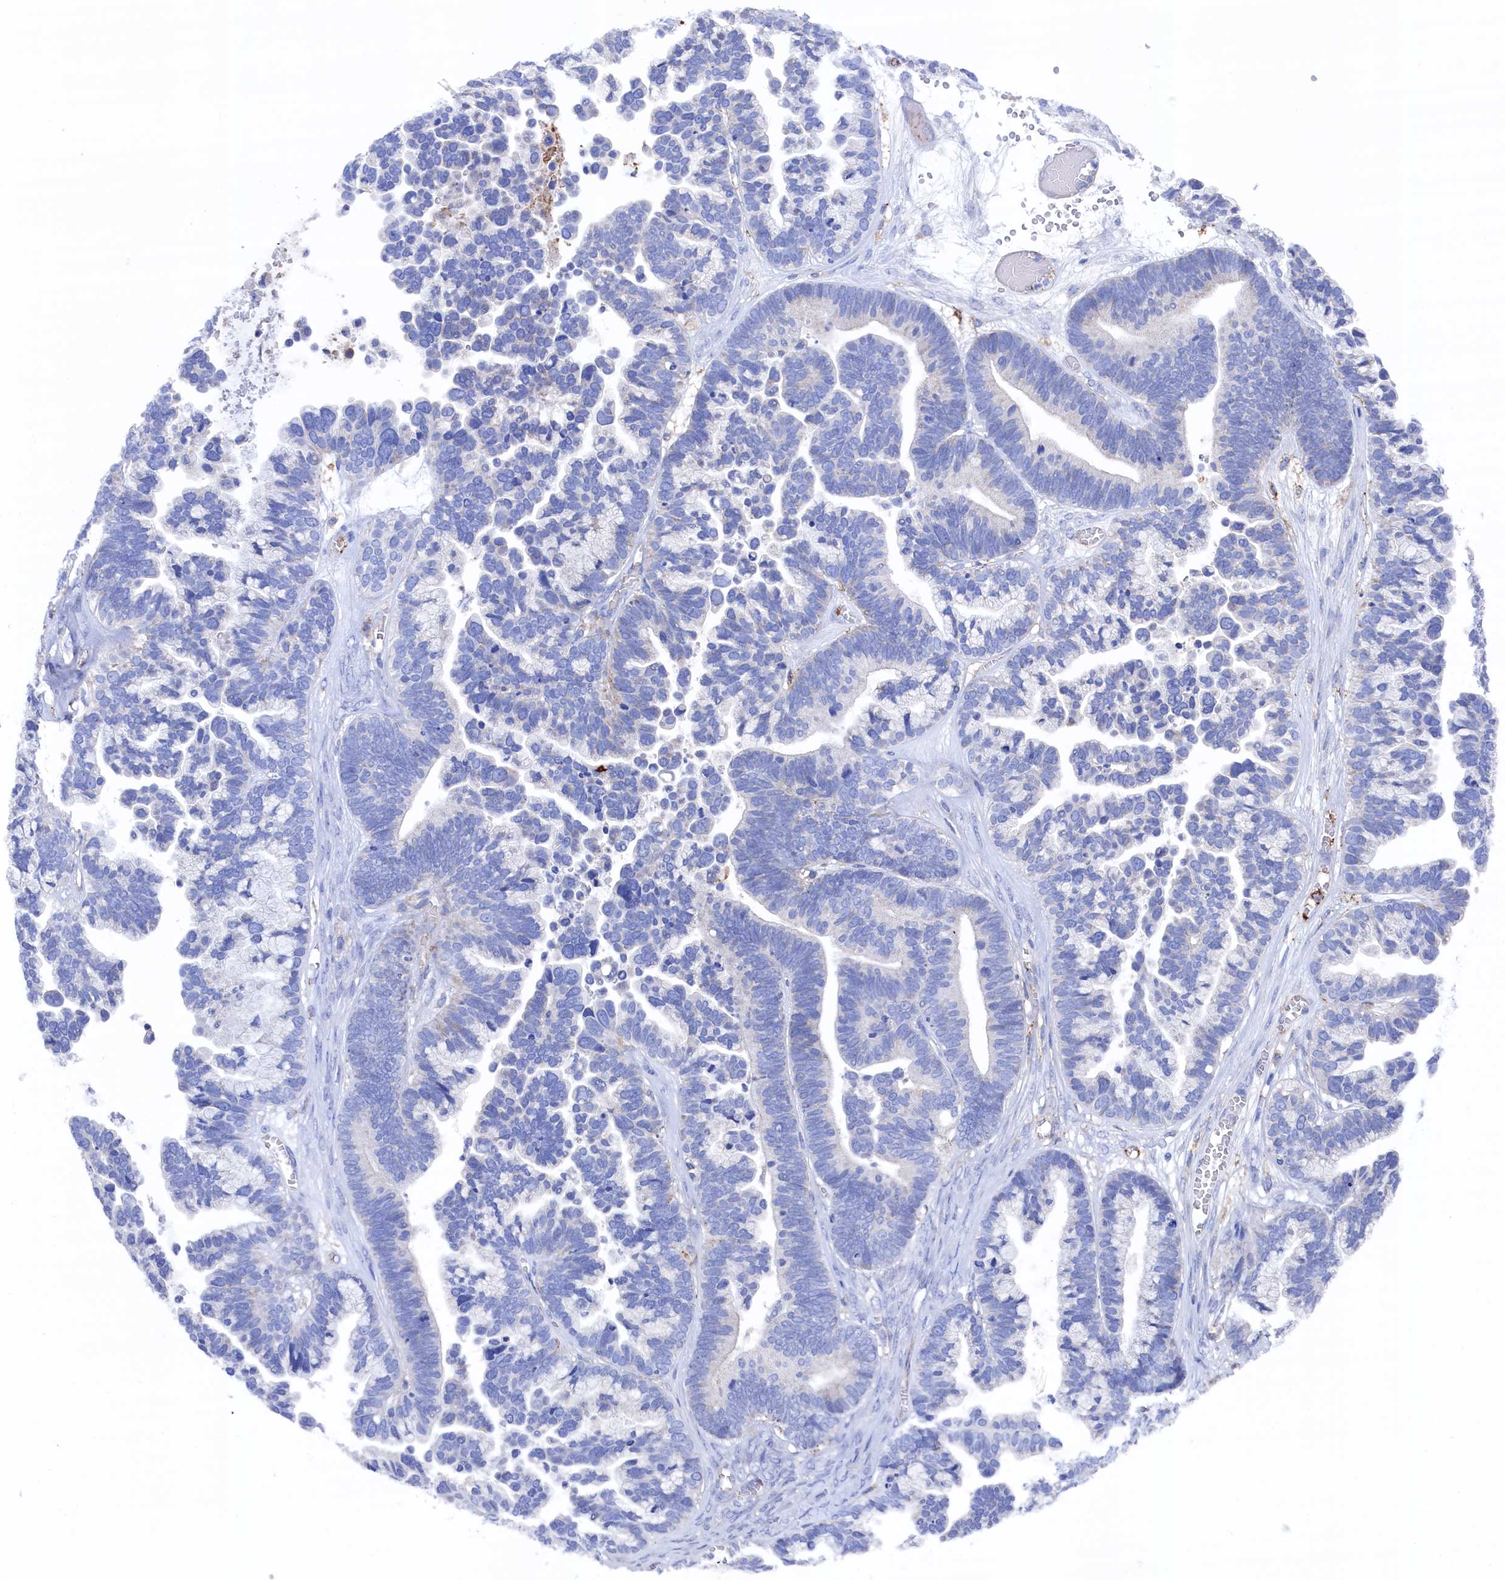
{"staining": {"intensity": "negative", "quantity": "none", "location": "none"}, "tissue": "ovarian cancer", "cell_type": "Tumor cells", "image_type": "cancer", "snomed": [{"axis": "morphology", "description": "Cystadenocarcinoma, serous, NOS"}, {"axis": "topography", "description": "Ovary"}], "caption": "Tumor cells are negative for protein expression in human serous cystadenocarcinoma (ovarian). (DAB immunohistochemistry (IHC) with hematoxylin counter stain).", "gene": "C12orf73", "patient": {"sex": "female", "age": 56}}